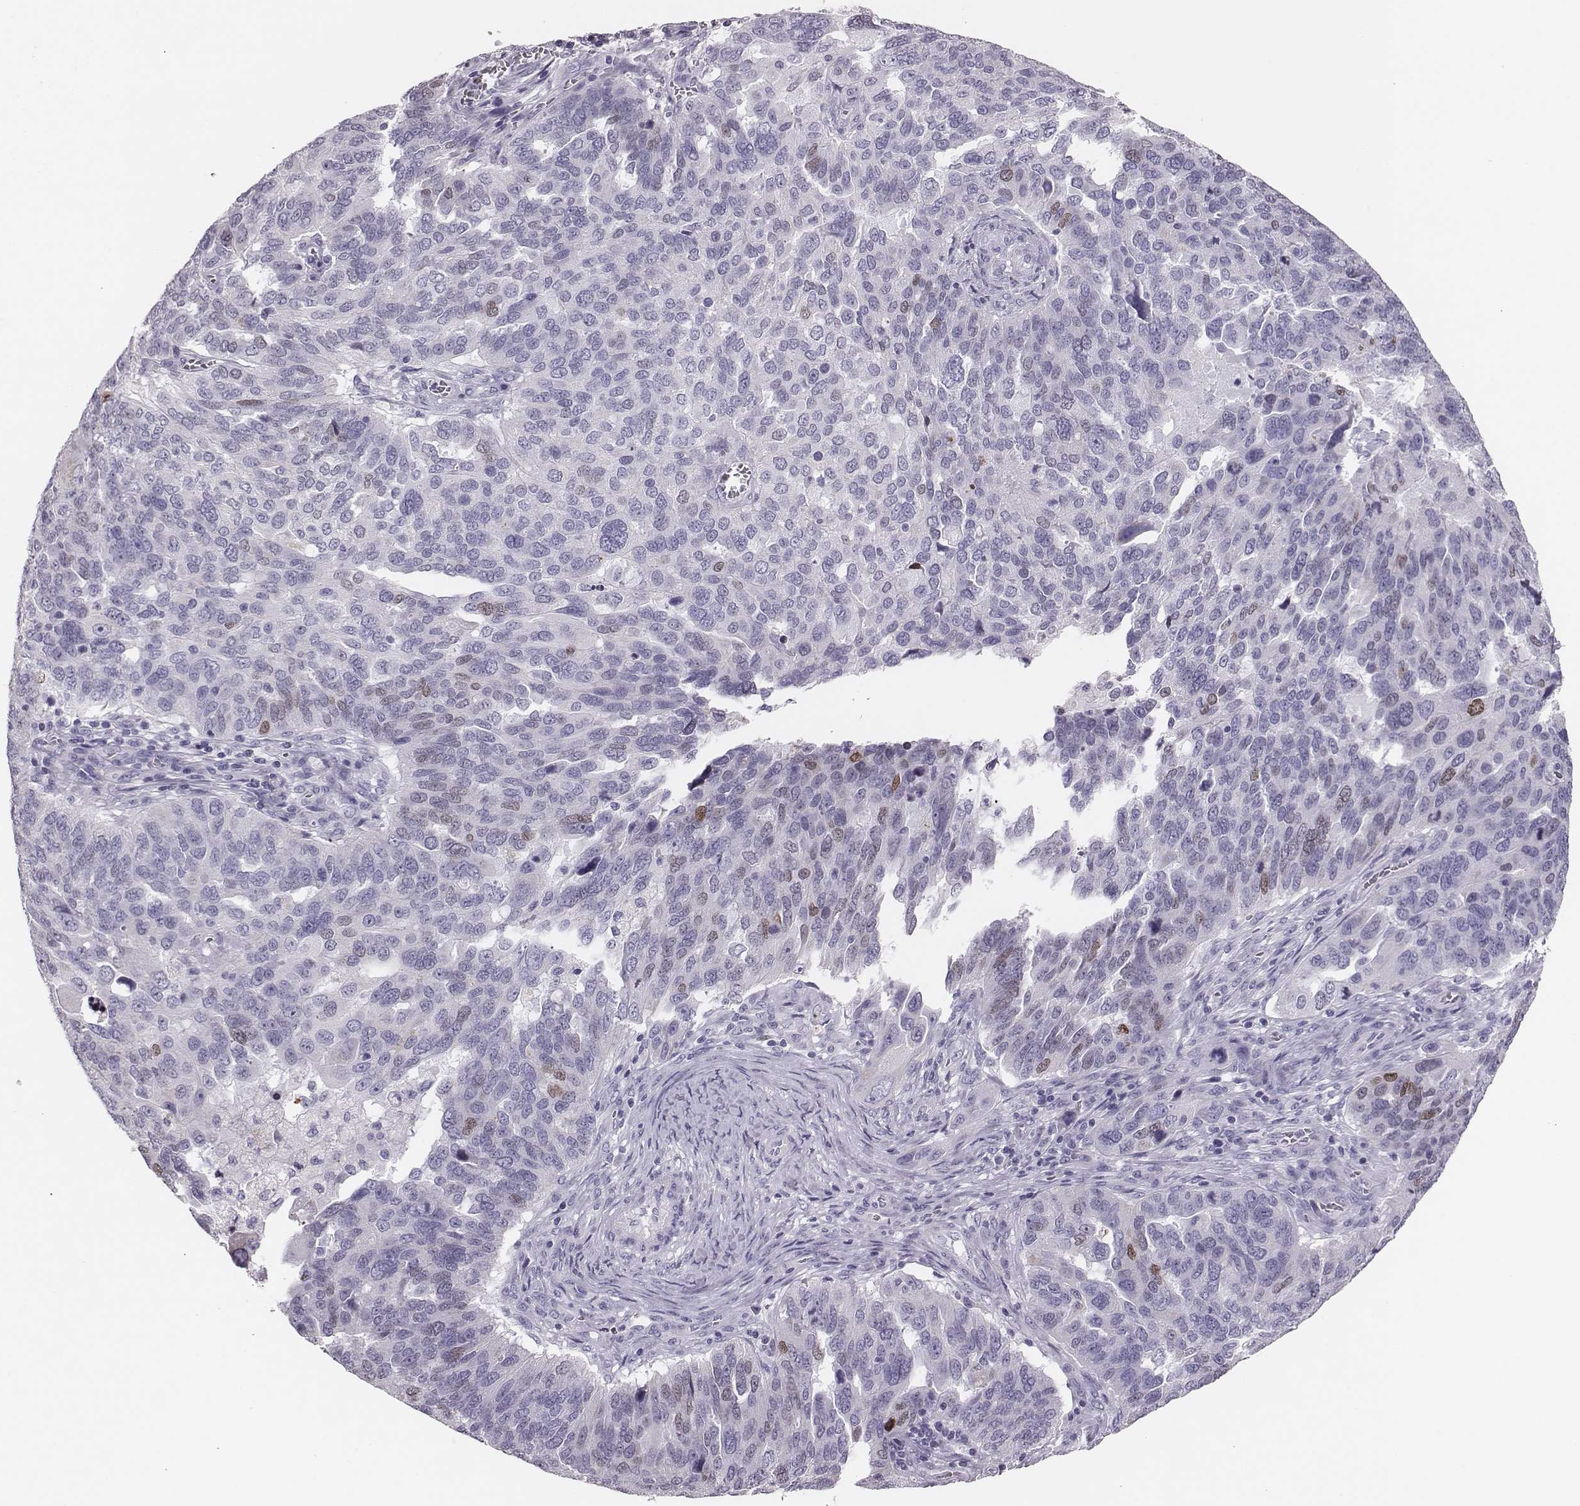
{"staining": {"intensity": "negative", "quantity": "none", "location": "none"}, "tissue": "ovarian cancer", "cell_type": "Tumor cells", "image_type": "cancer", "snomed": [{"axis": "morphology", "description": "Carcinoma, endometroid"}, {"axis": "topography", "description": "Soft tissue"}, {"axis": "topography", "description": "Ovary"}], "caption": "This micrograph is of endometroid carcinoma (ovarian) stained with immunohistochemistry (IHC) to label a protein in brown with the nuclei are counter-stained blue. There is no positivity in tumor cells.", "gene": "H1-6", "patient": {"sex": "female", "age": 52}}